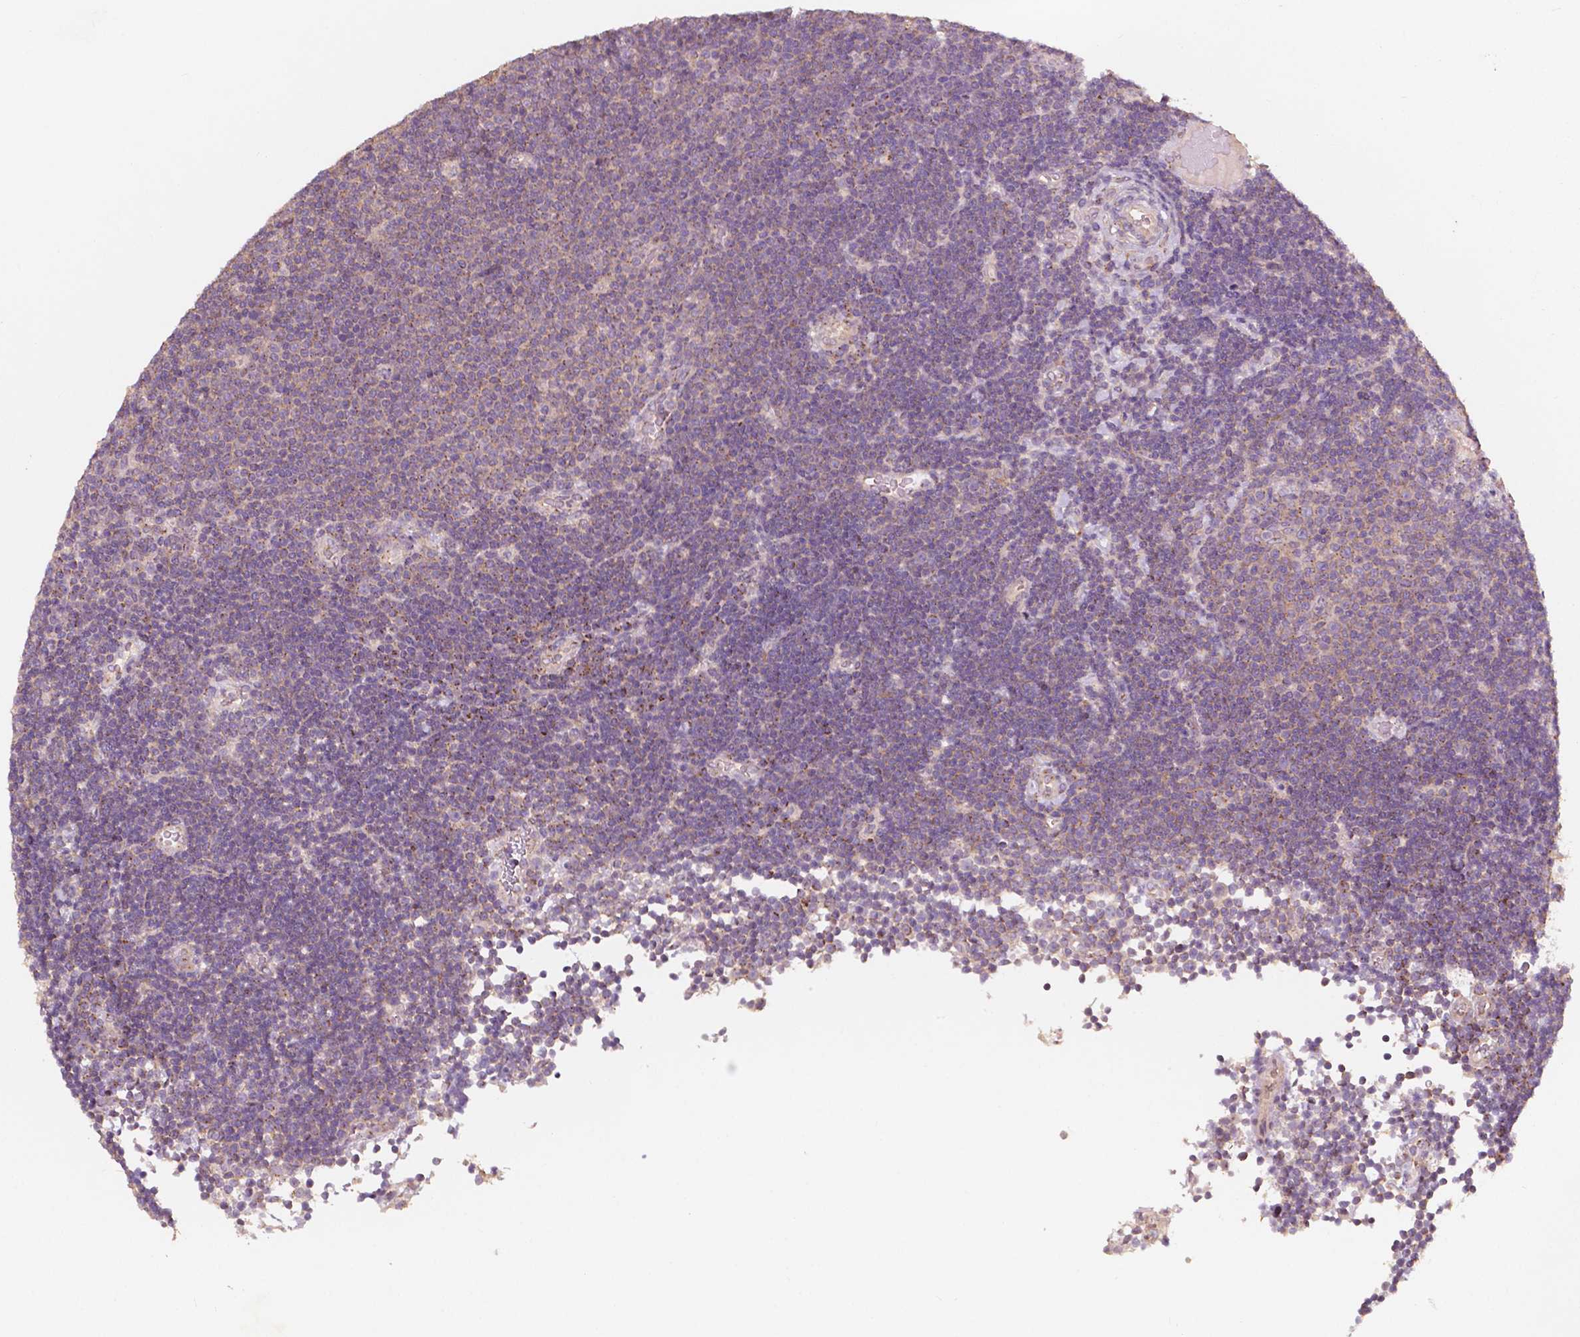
{"staining": {"intensity": "weak", "quantity": "<25%", "location": "cytoplasmic/membranous"}, "tissue": "lymphoma", "cell_type": "Tumor cells", "image_type": "cancer", "snomed": [{"axis": "morphology", "description": "Malignant lymphoma, non-Hodgkin's type, Low grade"}, {"axis": "topography", "description": "Brain"}], "caption": "Immunohistochemistry (IHC) of human lymphoma demonstrates no expression in tumor cells.", "gene": "CHPT1", "patient": {"sex": "female", "age": 66}}